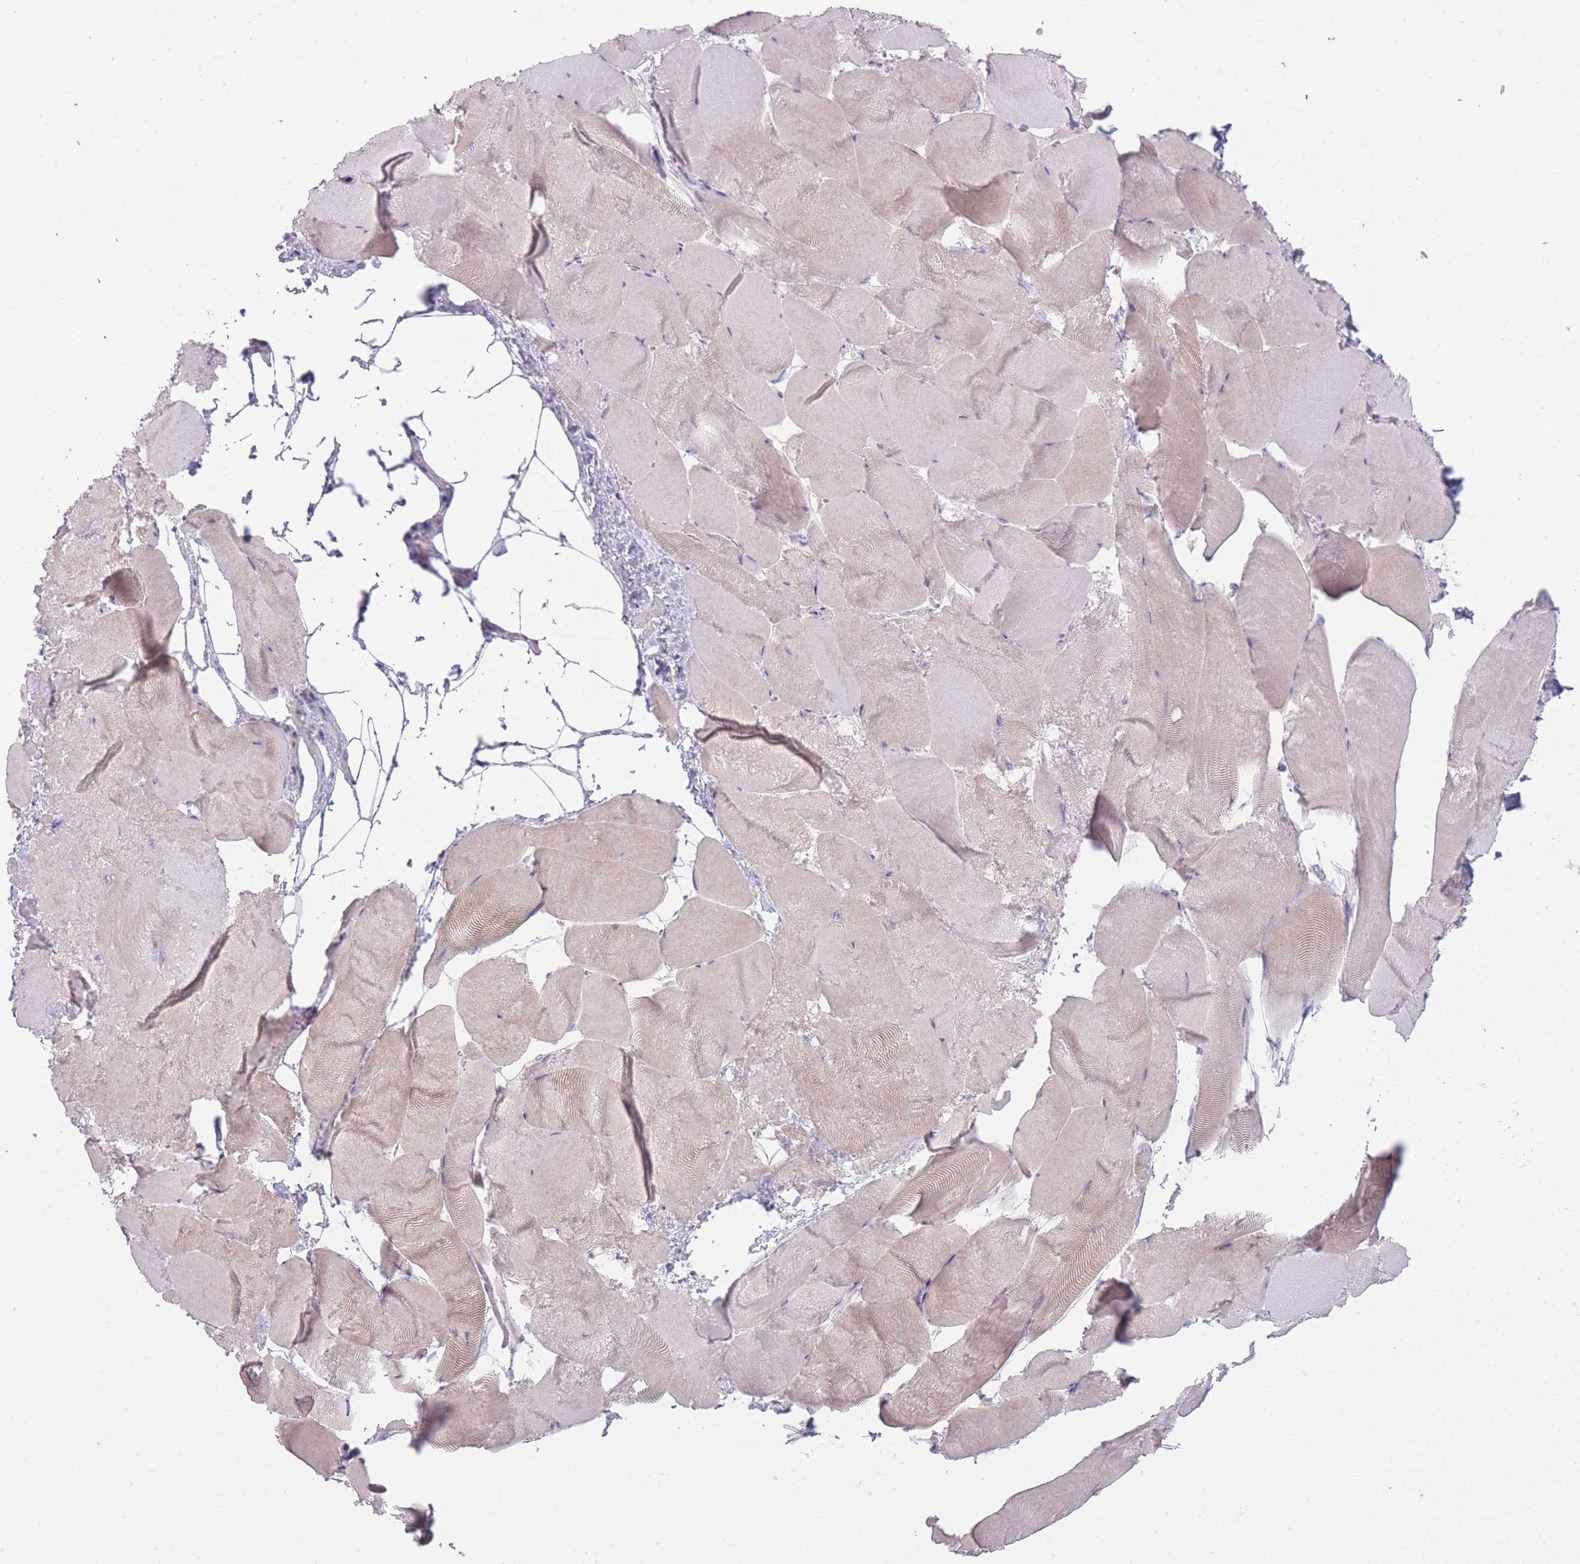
{"staining": {"intensity": "negative", "quantity": "none", "location": "none"}, "tissue": "skeletal muscle", "cell_type": "Myocytes", "image_type": "normal", "snomed": [{"axis": "morphology", "description": "Normal tissue, NOS"}, {"axis": "topography", "description": "Skeletal muscle"}], "caption": "Micrograph shows no significant protein expression in myocytes of benign skeletal muscle. Brightfield microscopy of immunohistochemistry stained with DAB (brown) and hematoxylin (blue), captured at high magnification.", "gene": "ZBTB24", "patient": {"sex": "female", "age": 64}}